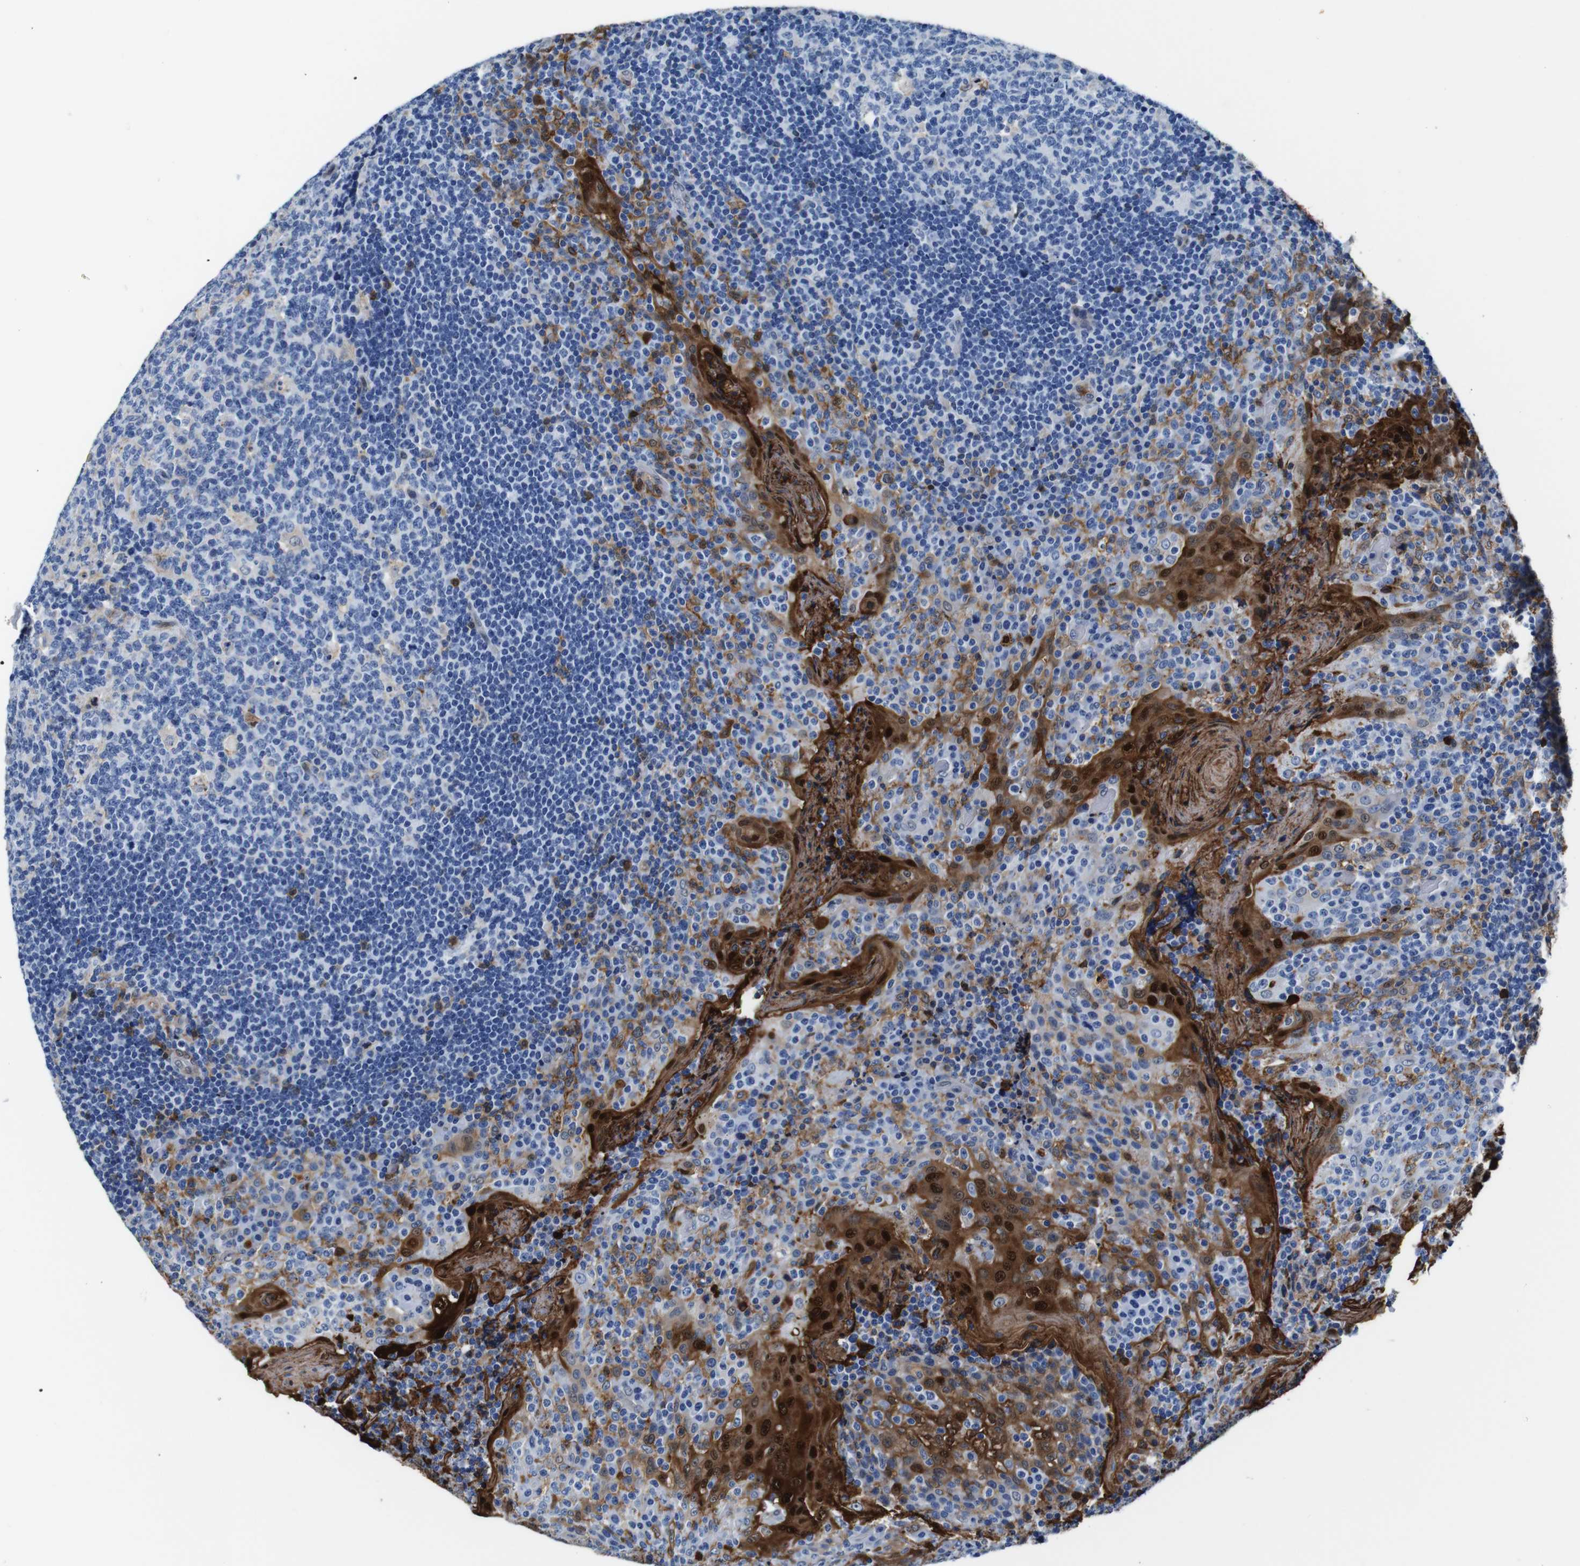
{"staining": {"intensity": "weak", "quantity": "<25%", "location": "cytoplasmic/membranous"}, "tissue": "tonsil", "cell_type": "Germinal center cells", "image_type": "normal", "snomed": [{"axis": "morphology", "description": "Normal tissue, NOS"}, {"axis": "topography", "description": "Tonsil"}], "caption": "Immunohistochemistry (IHC) of normal tonsil shows no expression in germinal center cells.", "gene": "ANXA1", "patient": {"sex": "male", "age": 17}}